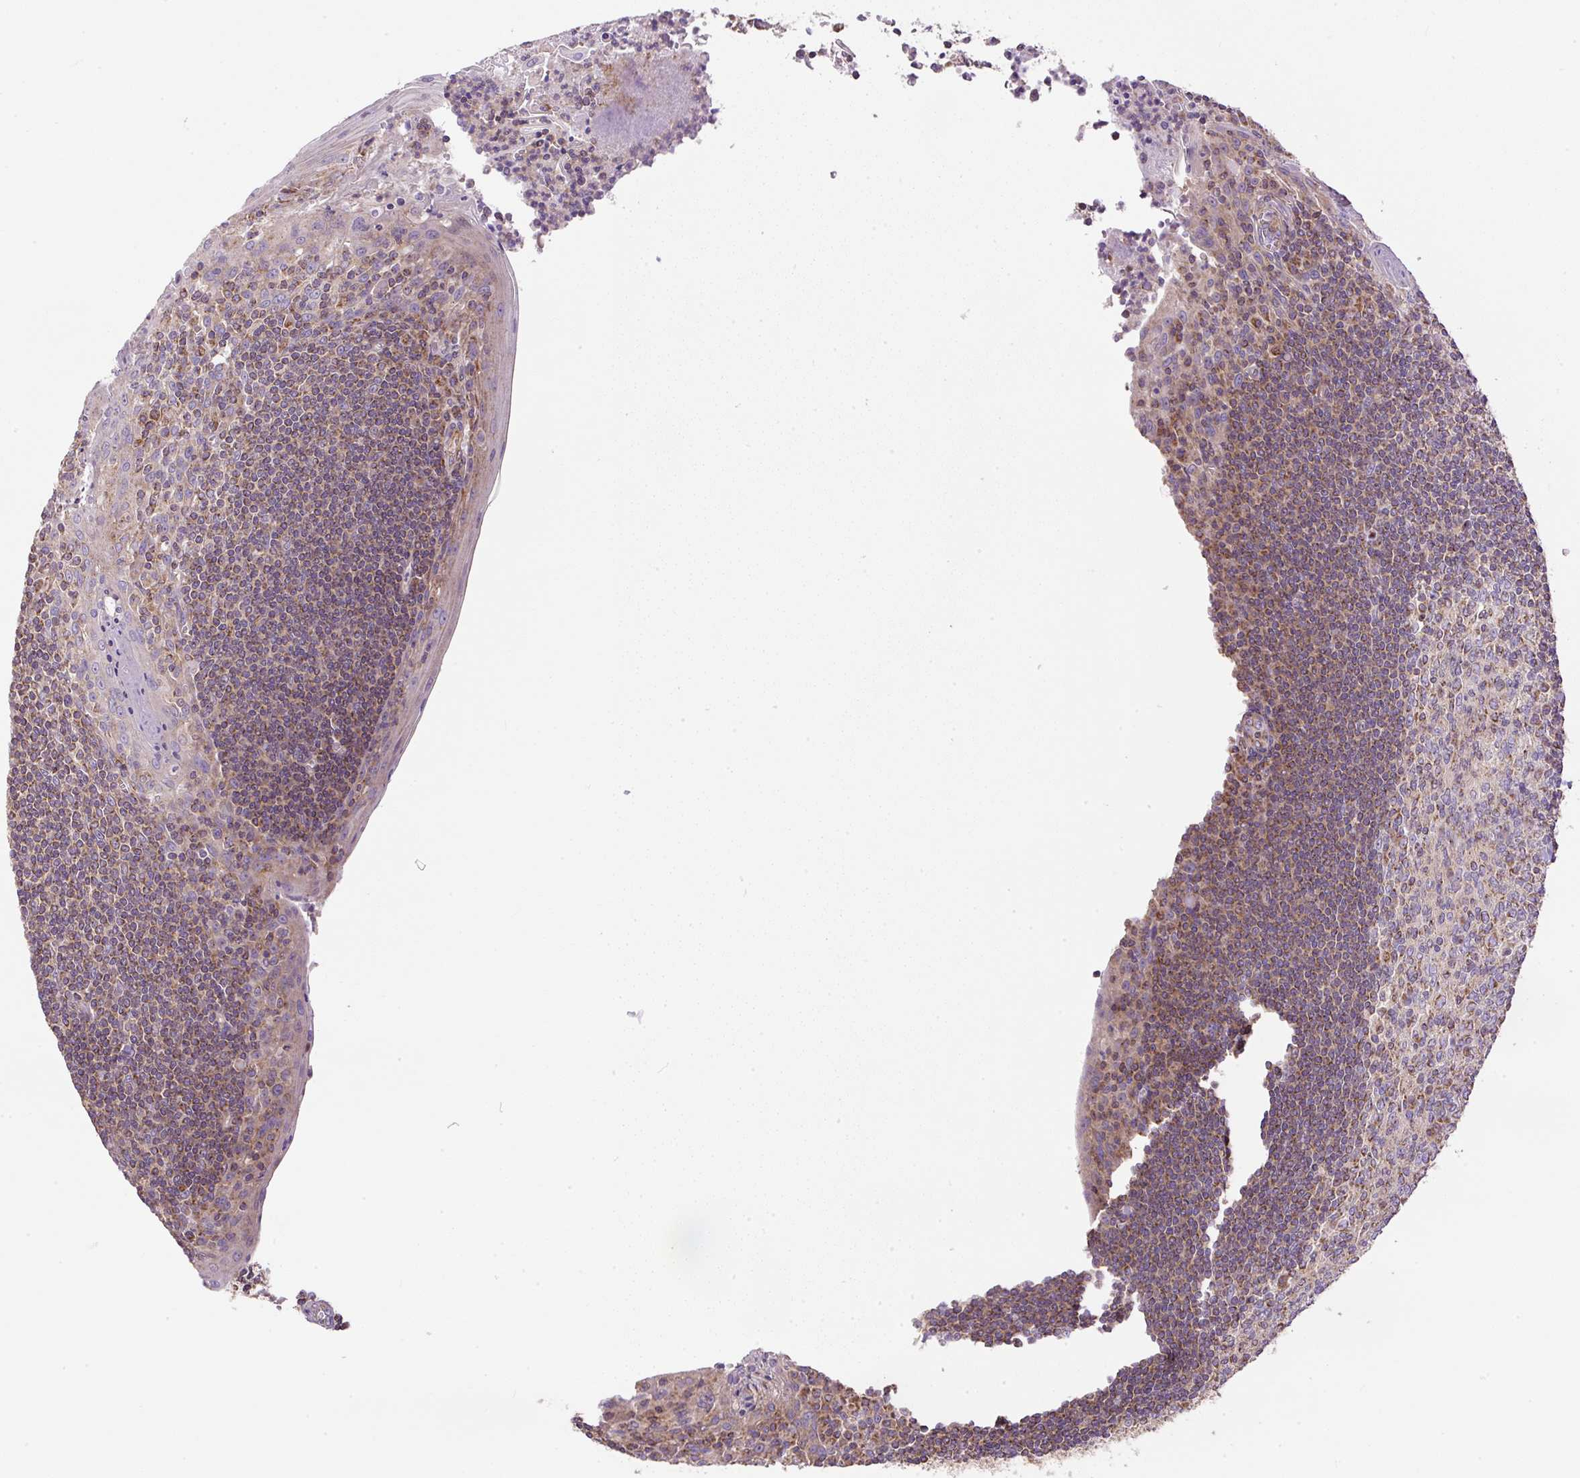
{"staining": {"intensity": "moderate", "quantity": "25%-75%", "location": "cytoplasmic/membranous"}, "tissue": "tonsil", "cell_type": "Germinal center cells", "image_type": "normal", "snomed": [{"axis": "morphology", "description": "Normal tissue, NOS"}, {"axis": "topography", "description": "Tonsil"}], "caption": "Germinal center cells show medium levels of moderate cytoplasmic/membranous positivity in approximately 25%-75% of cells in normal tonsil.", "gene": "NDUFAF2", "patient": {"sex": "male", "age": 27}}